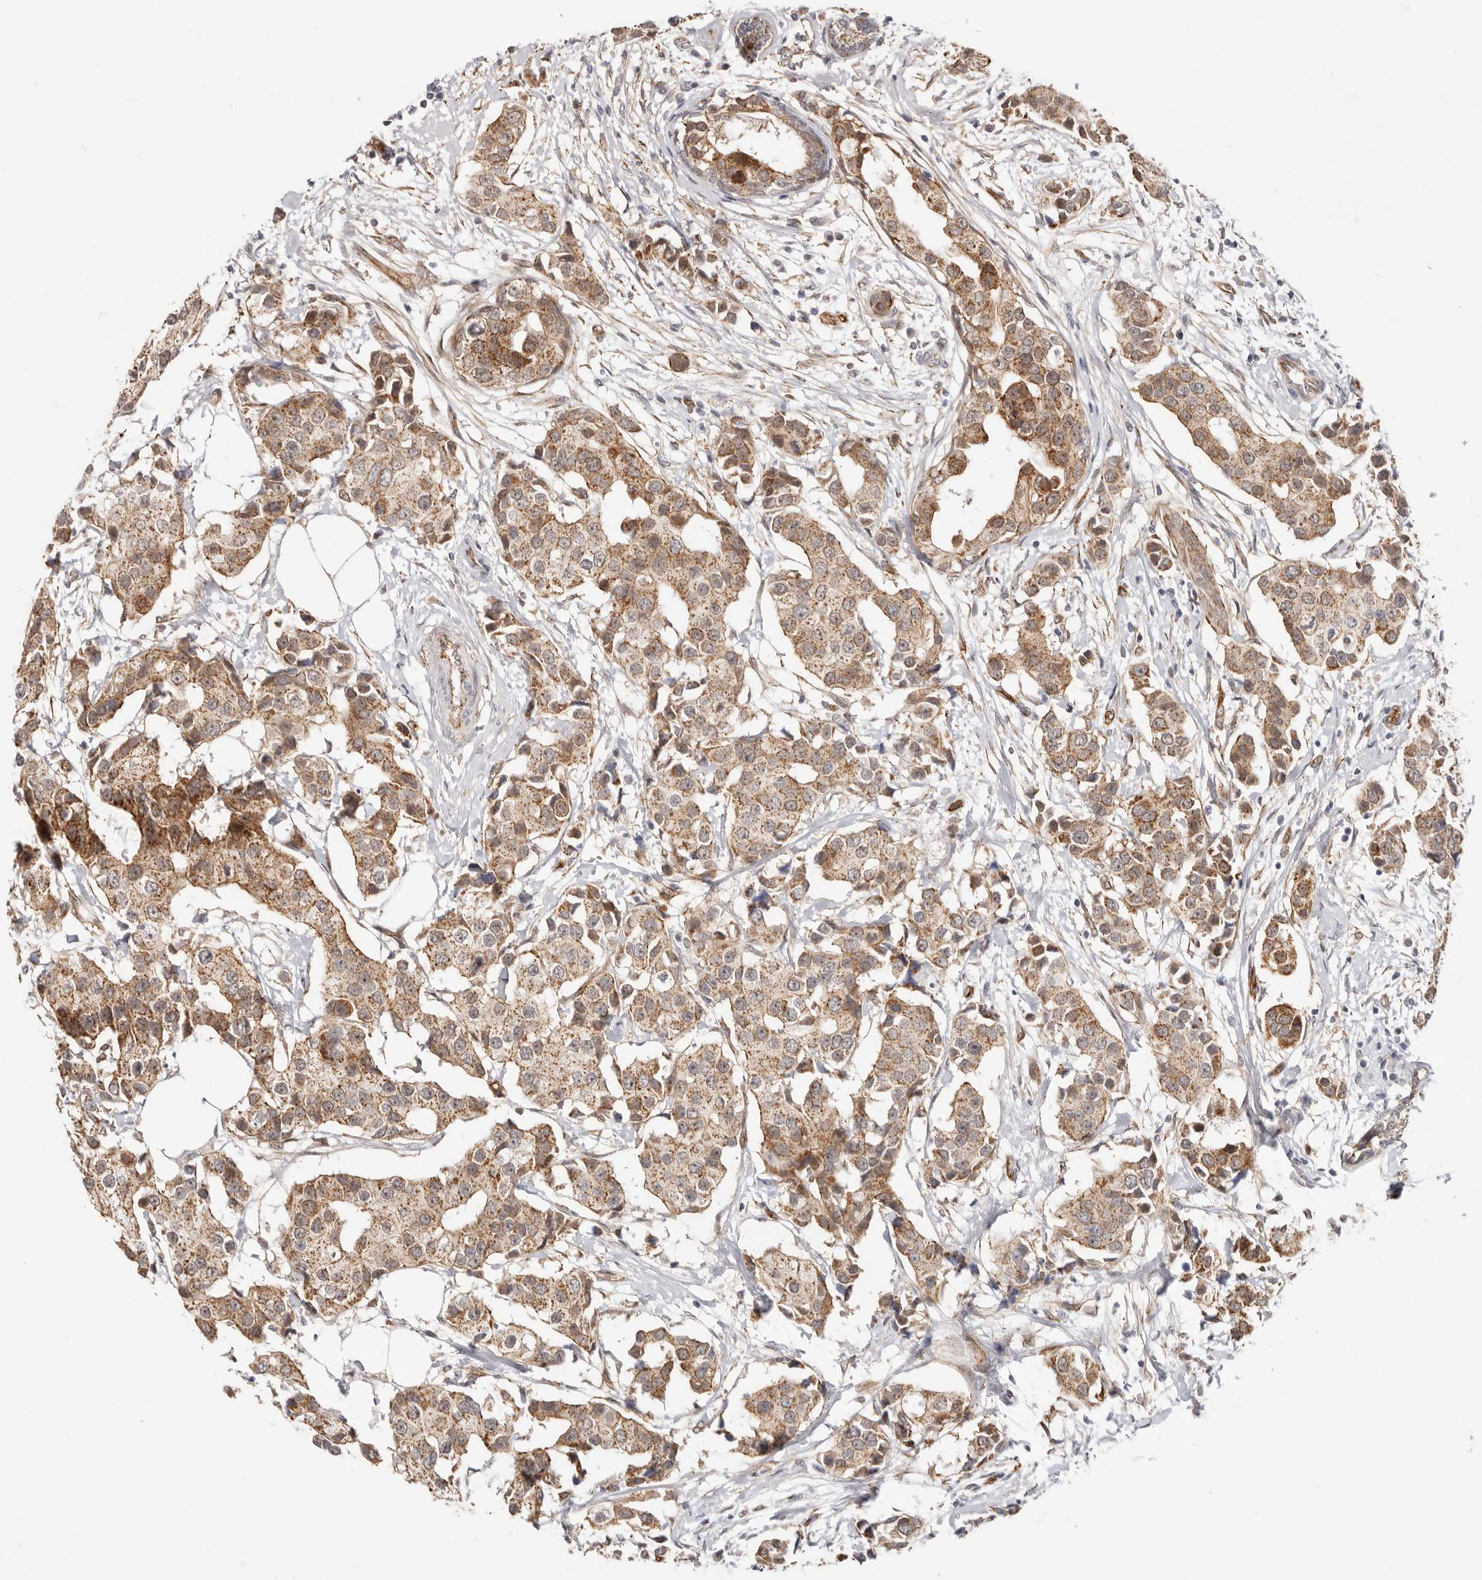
{"staining": {"intensity": "moderate", "quantity": ">75%", "location": "cytoplasmic/membranous"}, "tissue": "breast cancer", "cell_type": "Tumor cells", "image_type": "cancer", "snomed": [{"axis": "morphology", "description": "Normal tissue, NOS"}, {"axis": "morphology", "description": "Duct carcinoma"}, {"axis": "topography", "description": "Breast"}], "caption": "Immunohistochemistry histopathology image of human breast cancer stained for a protein (brown), which reveals medium levels of moderate cytoplasmic/membranous positivity in about >75% of tumor cells.", "gene": "SZT2", "patient": {"sex": "female", "age": 39}}